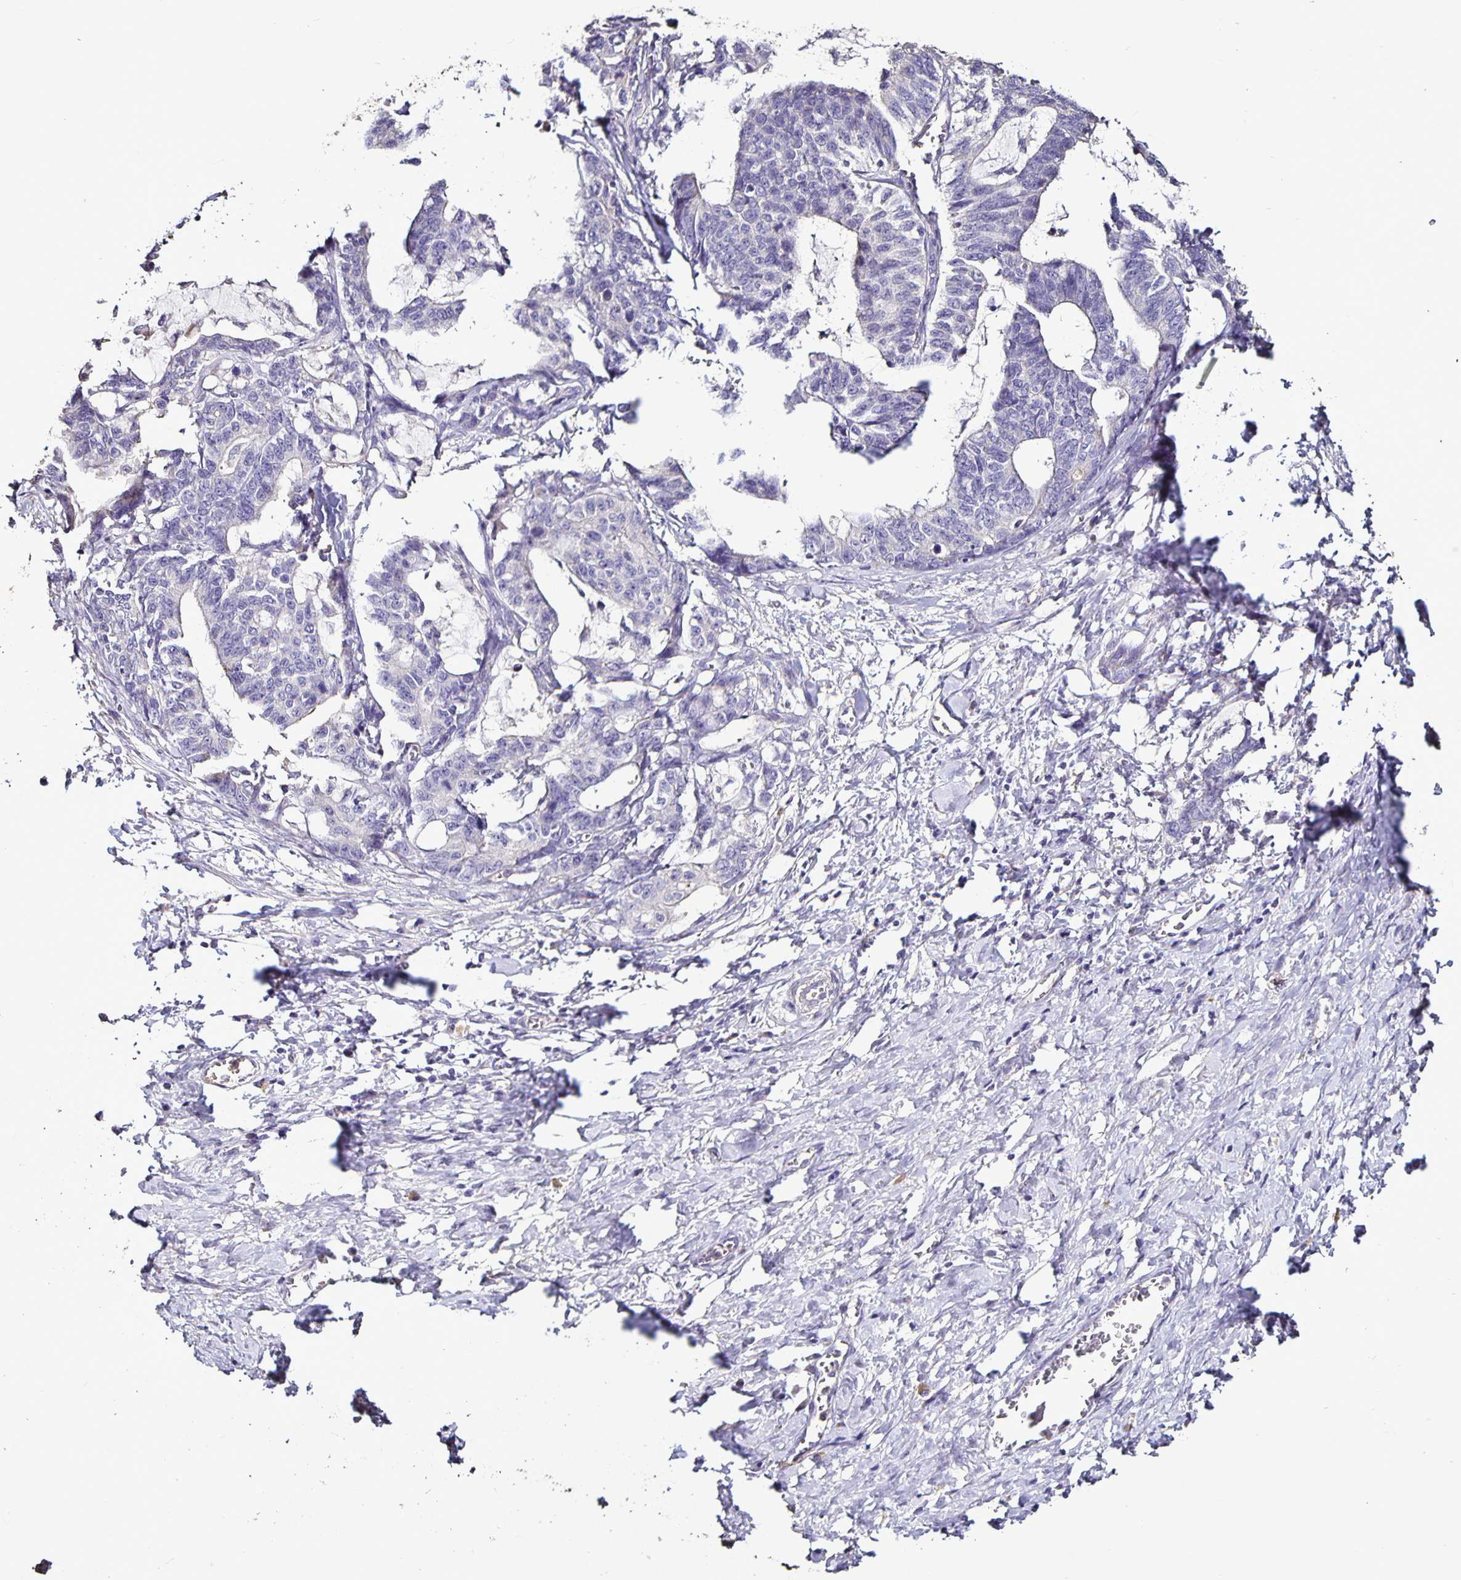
{"staining": {"intensity": "negative", "quantity": "none", "location": "none"}, "tissue": "stomach cancer", "cell_type": "Tumor cells", "image_type": "cancer", "snomed": [{"axis": "morphology", "description": "Normal tissue, NOS"}, {"axis": "morphology", "description": "Adenocarcinoma, NOS"}, {"axis": "topography", "description": "Stomach"}], "caption": "Tumor cells are negative for brown protein staining in stomach cancer.", "gene": "FCER1A", "patient": {"sex": "female", "age": 64}}